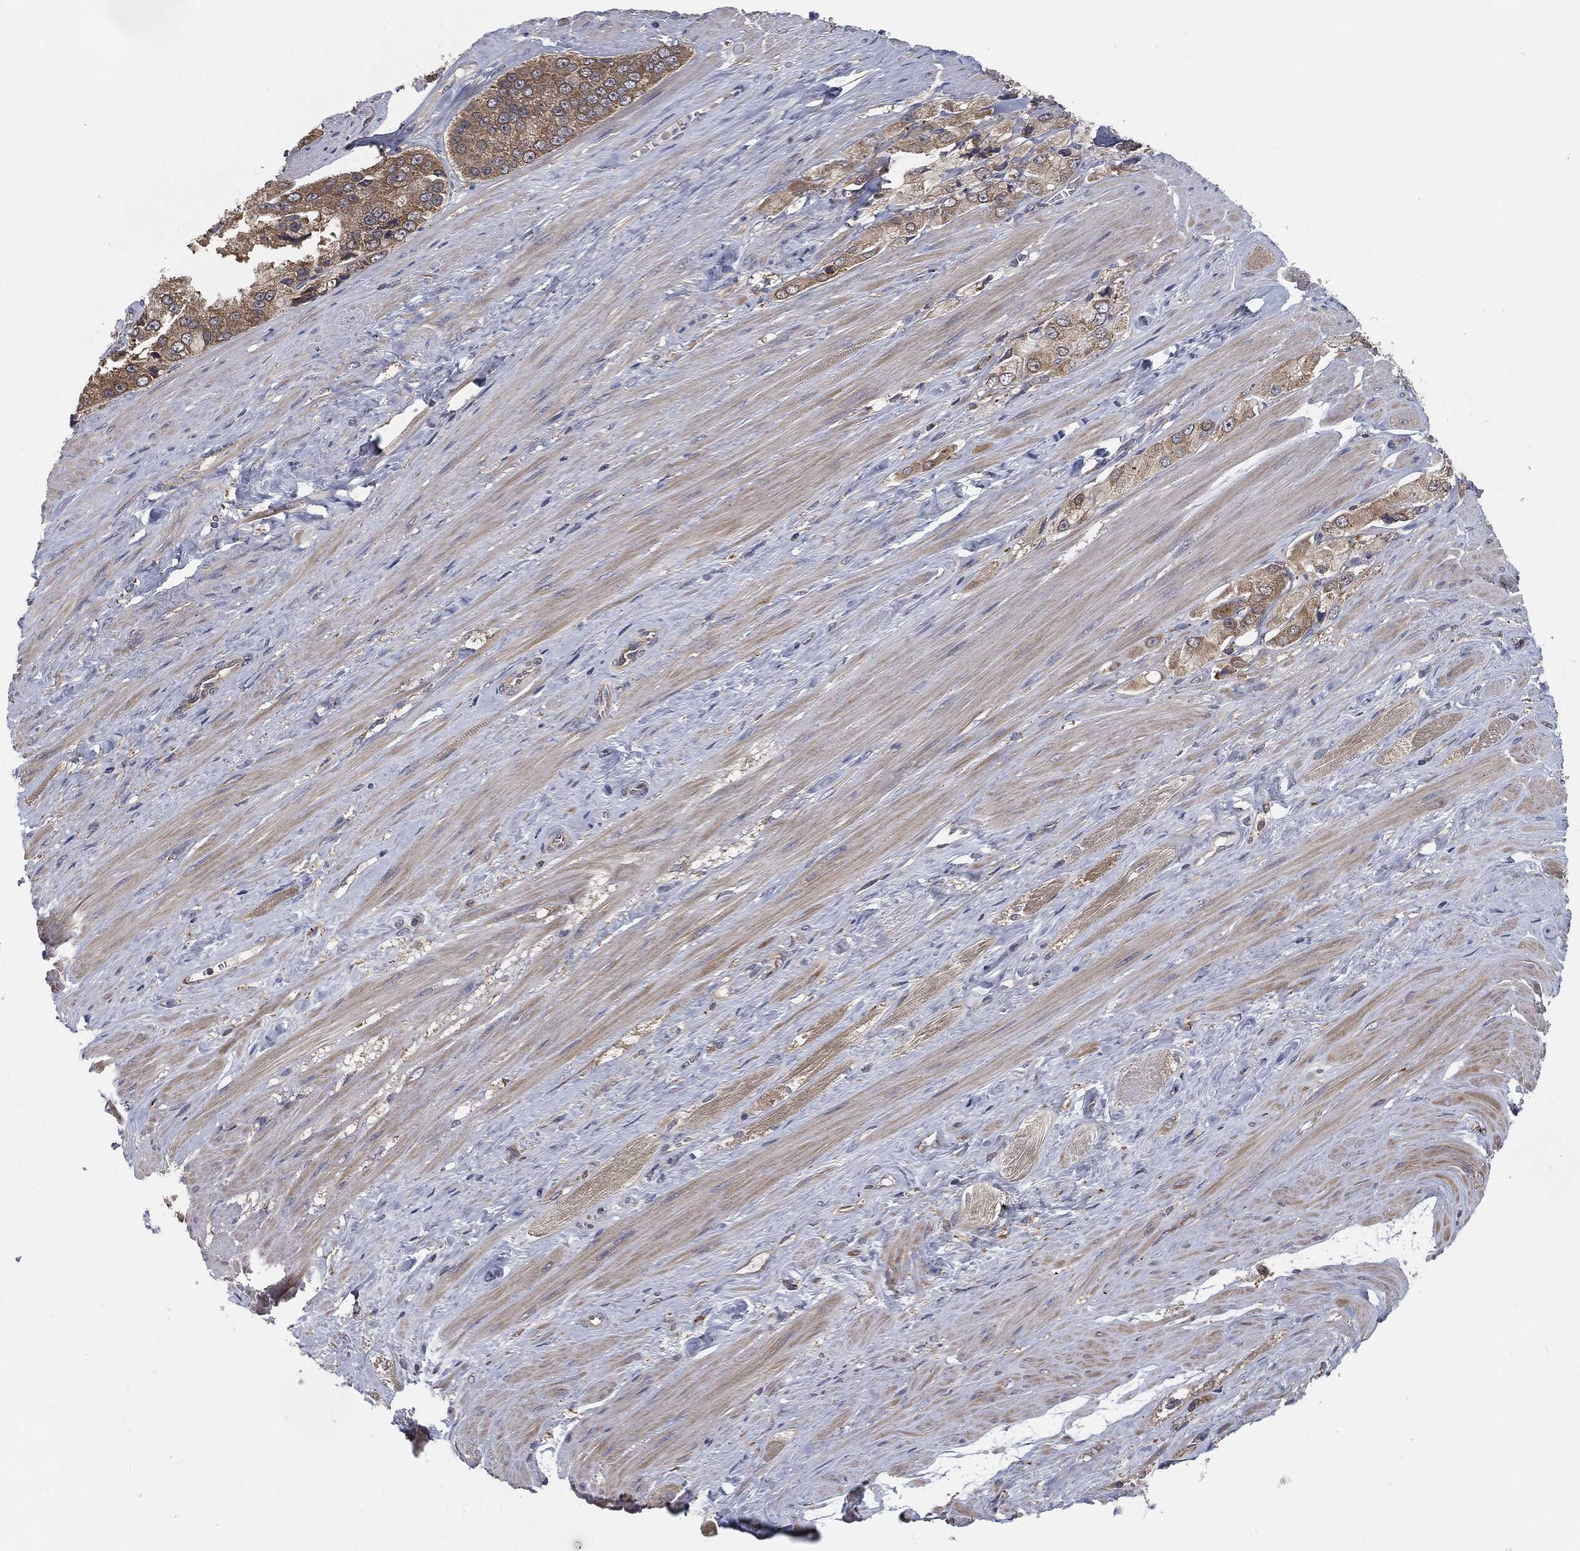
{"staining": {"intensity": "moderate", "quantity": ">75%", "location": "cytoplasmic/membranous"}, "tissue": "prostate cancer", "cell_type": "Tumor cells", "image_type": "cancer", "snomed": [{"axis": "morphology", "description": "Adenocarcinoma, NOS"}, {"axis": "topography", "description": "Prostate and seminal vesicle, NOS"}, {"axis": "topography", "description": "Prostate"}], "caption": "Human prostate cancer (adenocarcinoma) stained for a protein (brown) exhibits moderate cytoplasmic/membranous positive expression in about >75% of tumor cells.", "gene": "PRDX4", "patient": {"sex": "male", "age": 64}}